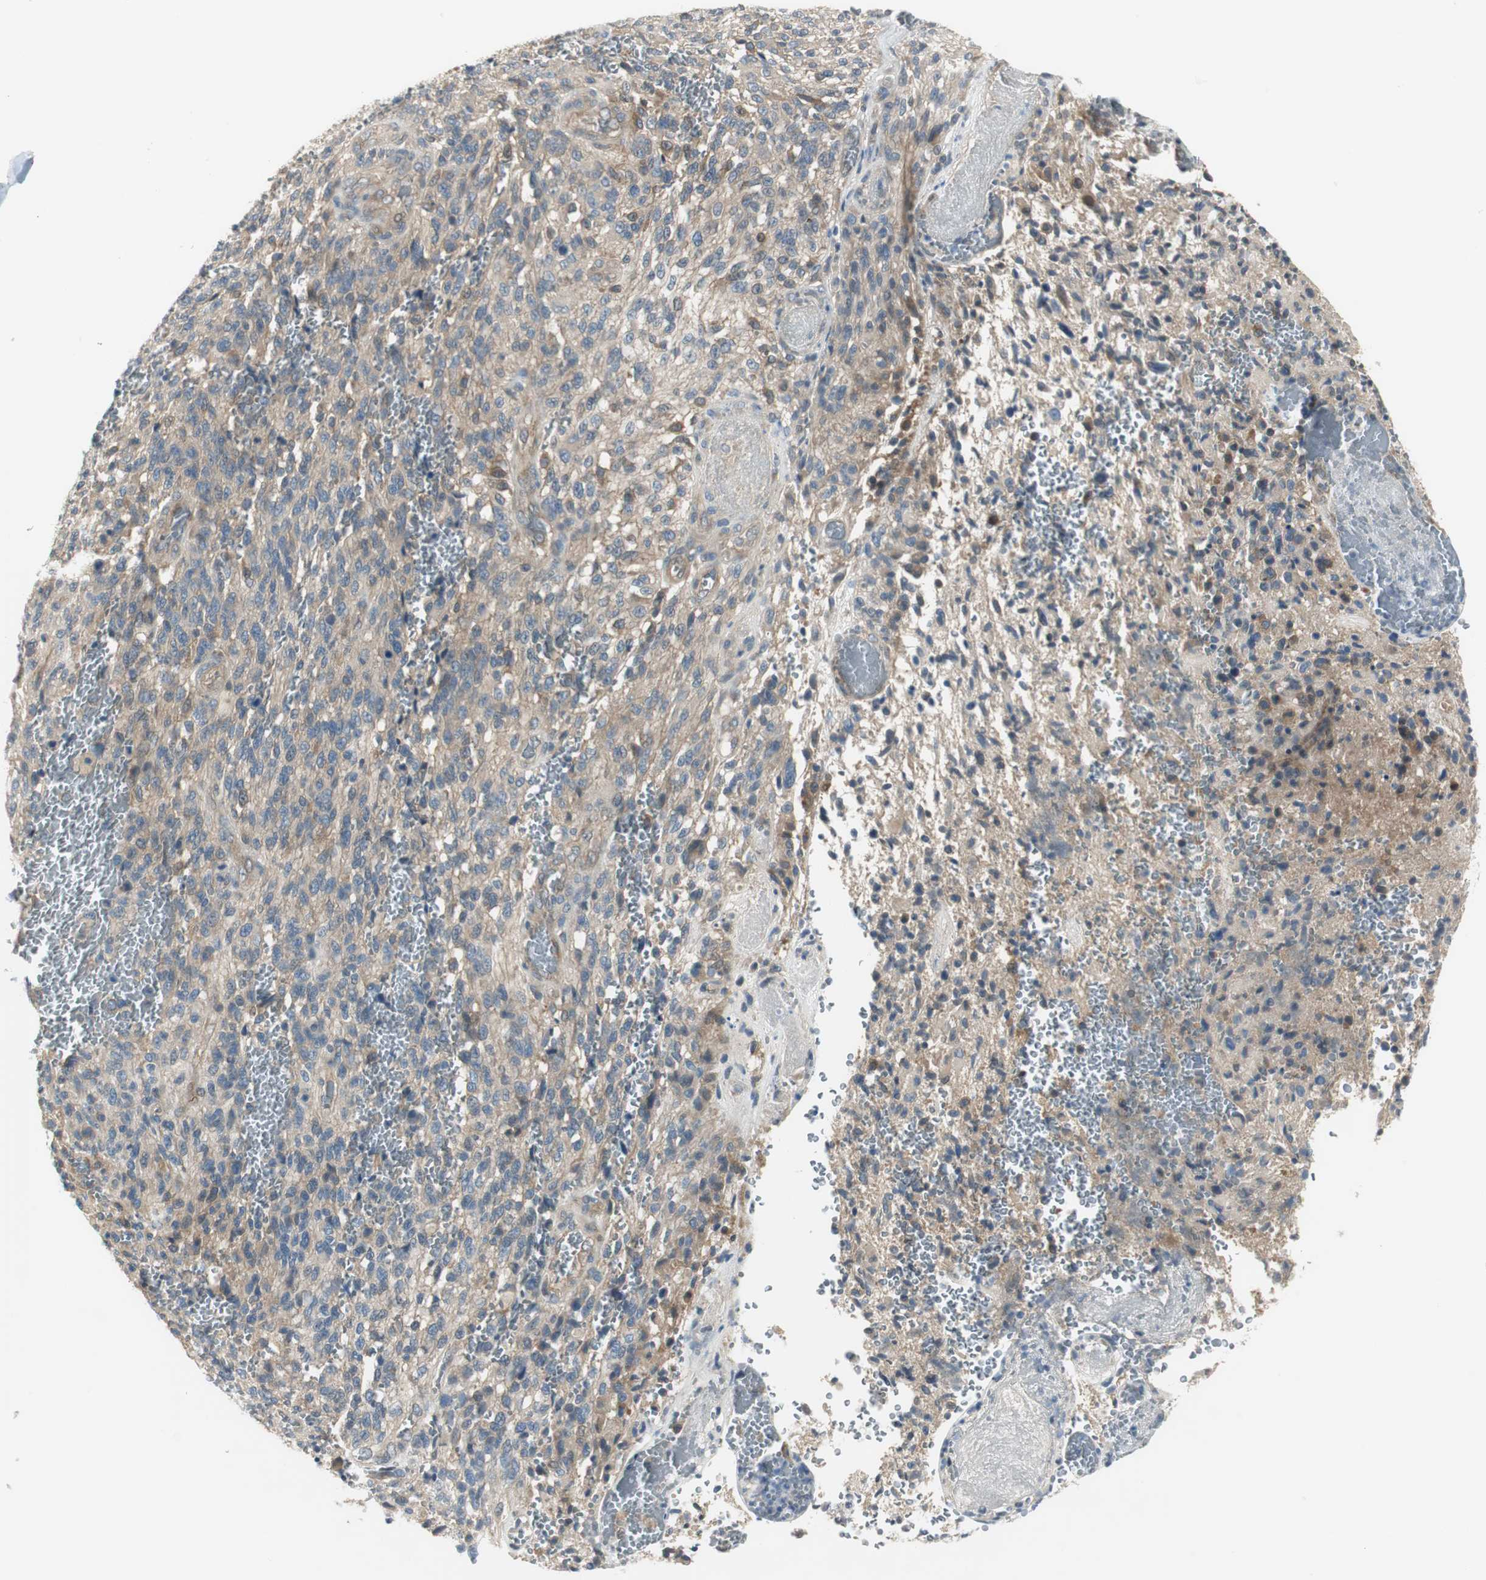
{"staining": {"intensity": "weak", "quantity": "25%-75%", "location": "cytoplasmic/membranous"}, "tissue": "glioma", "cell_type": "Tumor cells", "image_type": "cancer", "snomed": [{"axis": "morphology", "description": "Normal tissue, NOS"}, {"axis": "morphology", "description": "Glioma, malignant, High grade"}, {"axis": "topography", "description": "Cerebral cortex"}], "caption": "Protein positivity by immunohistochemistry (IHC) shows weak cytoplasmic/membranous positivity in approximately 25%-75% of tumor cells in glioma.", "gene": "PRKAA1", "patient": {"sex": "male", "age": 56}}